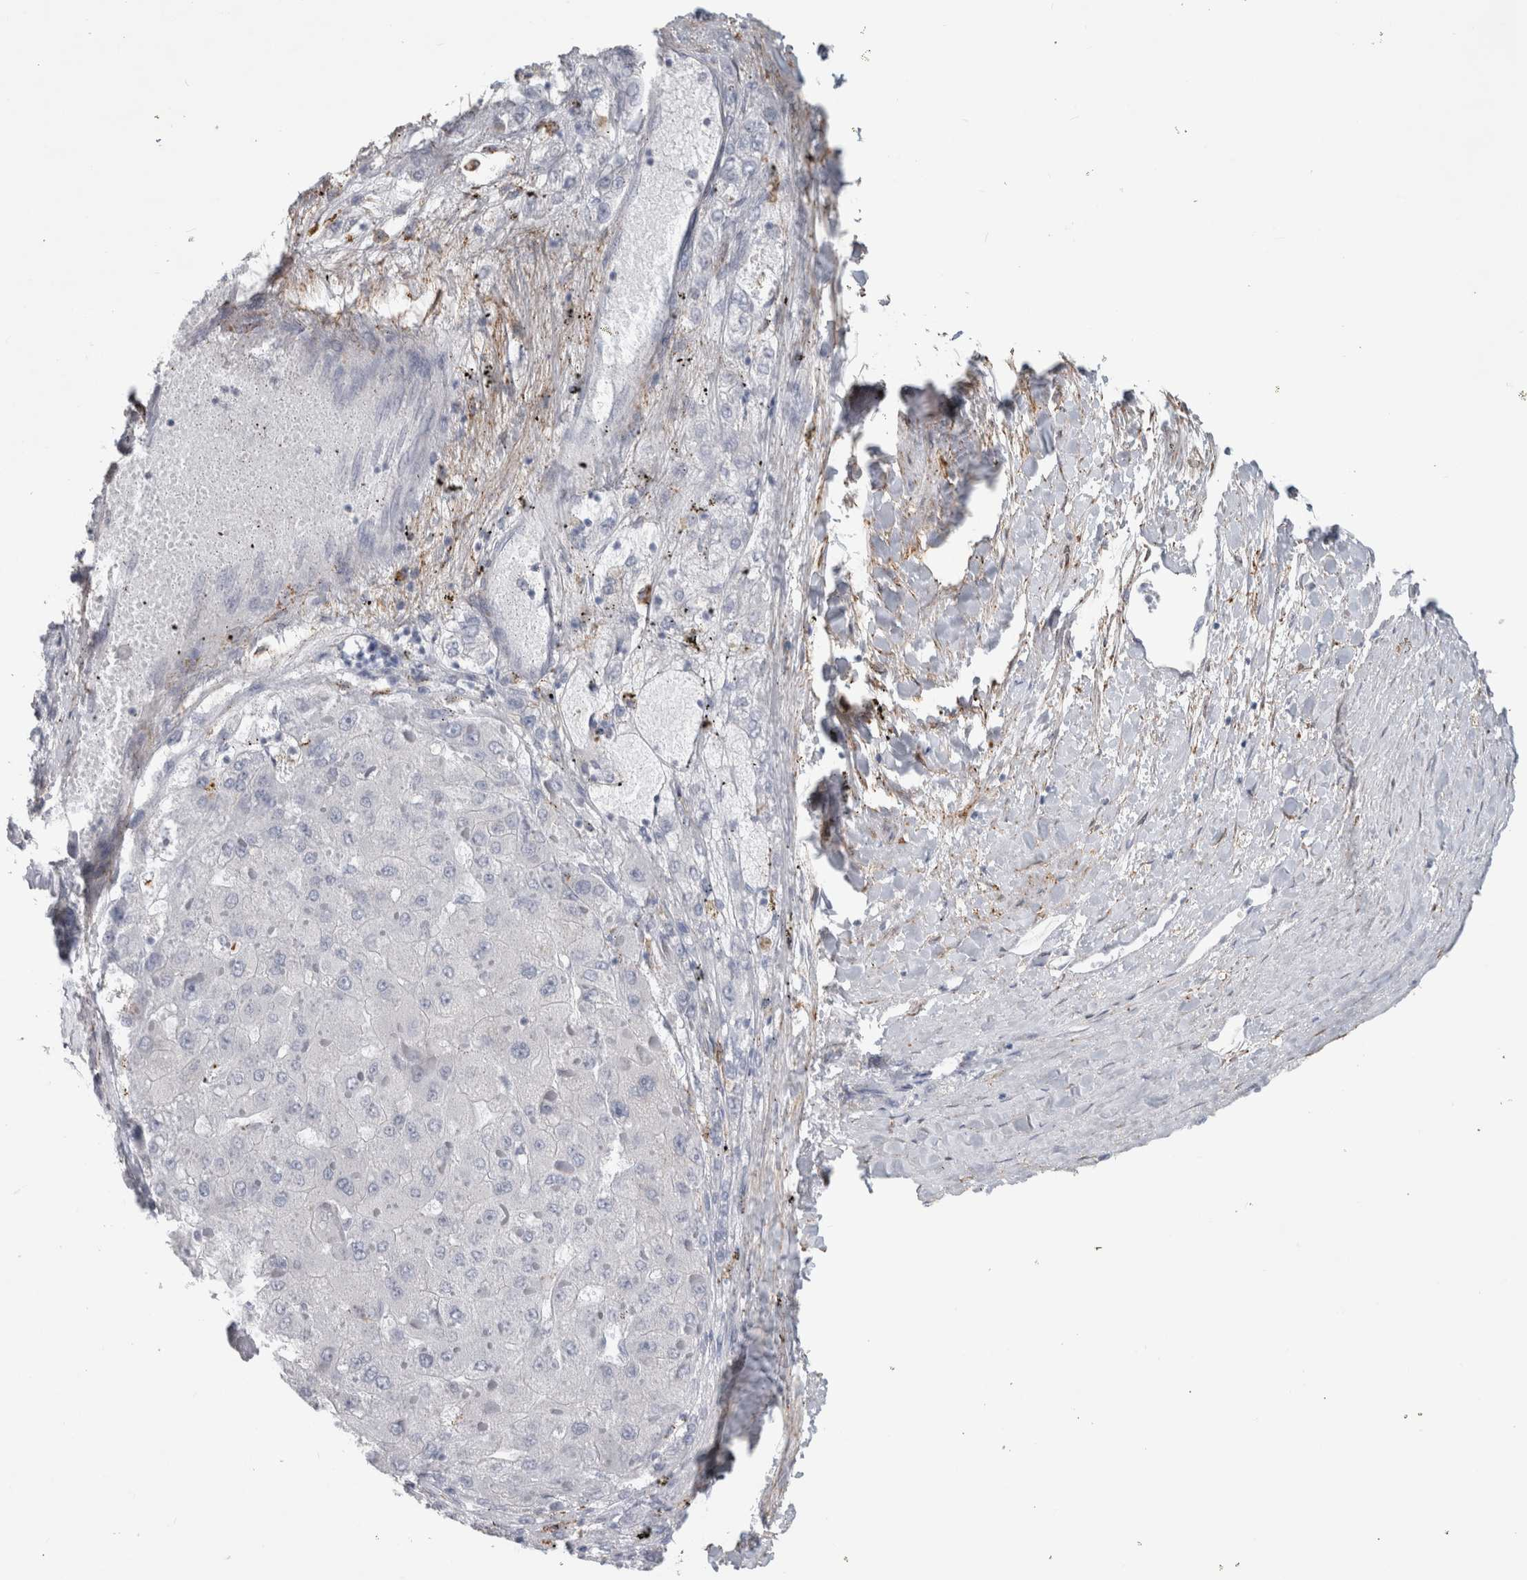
{"staining": {"intensity": "negative", "quantity": "none", "location": "none"}, "tissue": "liver cancer", "cell_type": "Tumor cells", "image_type": "cancer", "snomed": [{"axis": "morphology", "description": "Carcinoma, Hepatocellular, NOS"}, {"axis": "topography", "description": "Liver"}], "caption": "This is an IHC micrograph of liver cancer (hepatocellular carcinoma). There is no expression in tumor cells.", "gene": "DNAJC24", "patient": {"sex": "female", "age": 73}}